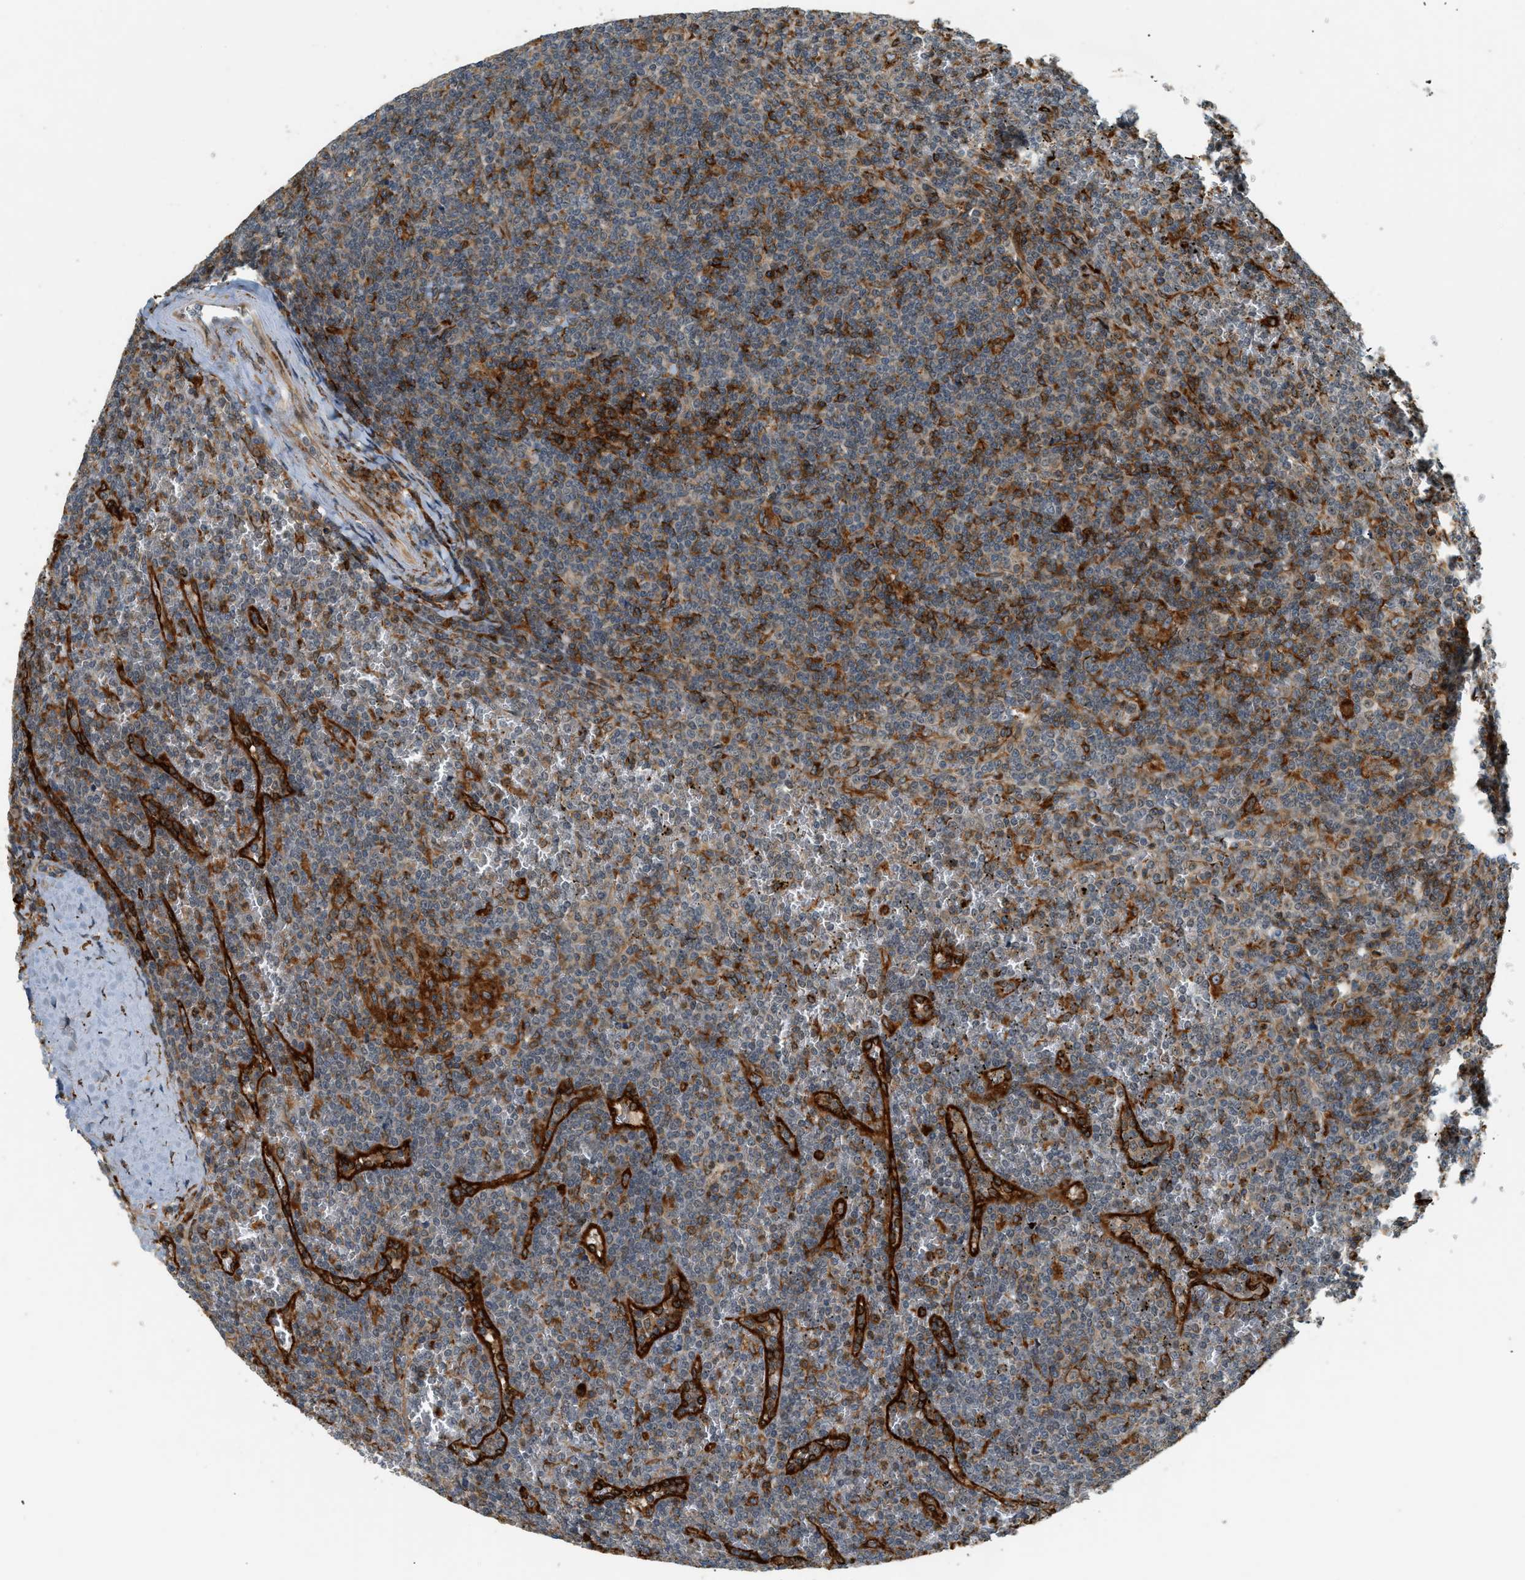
{"staining": {"intensity": "moderate", "quantity": "<25%", "location": "cytoplasmic/membranous"}, "tissue": "lymphoma", "cell_type": "Tumor cells", "image_type": "cancer", "snomed": [{"axis": "morphology", "description": "Malignant lymphoma, non-Hodgkin's type, Low grade"}, {"axis": "topography", "description": "Spleen"}], "caption": "Immunohistochemical staining of human malignant lymphoma, non-Hodgkin's type (low-grade) displays moderate cytoplasmic/membranous protein staining in about <25% of tumor cells. Using DAB (3,3'-diaminobenzidine) (brown) and hematoxylin (blue) stains, captured at high magnification using brightfield microscopy.", "gene": "SEMA4D", "patient": {"sex": "female", "age": 19}}